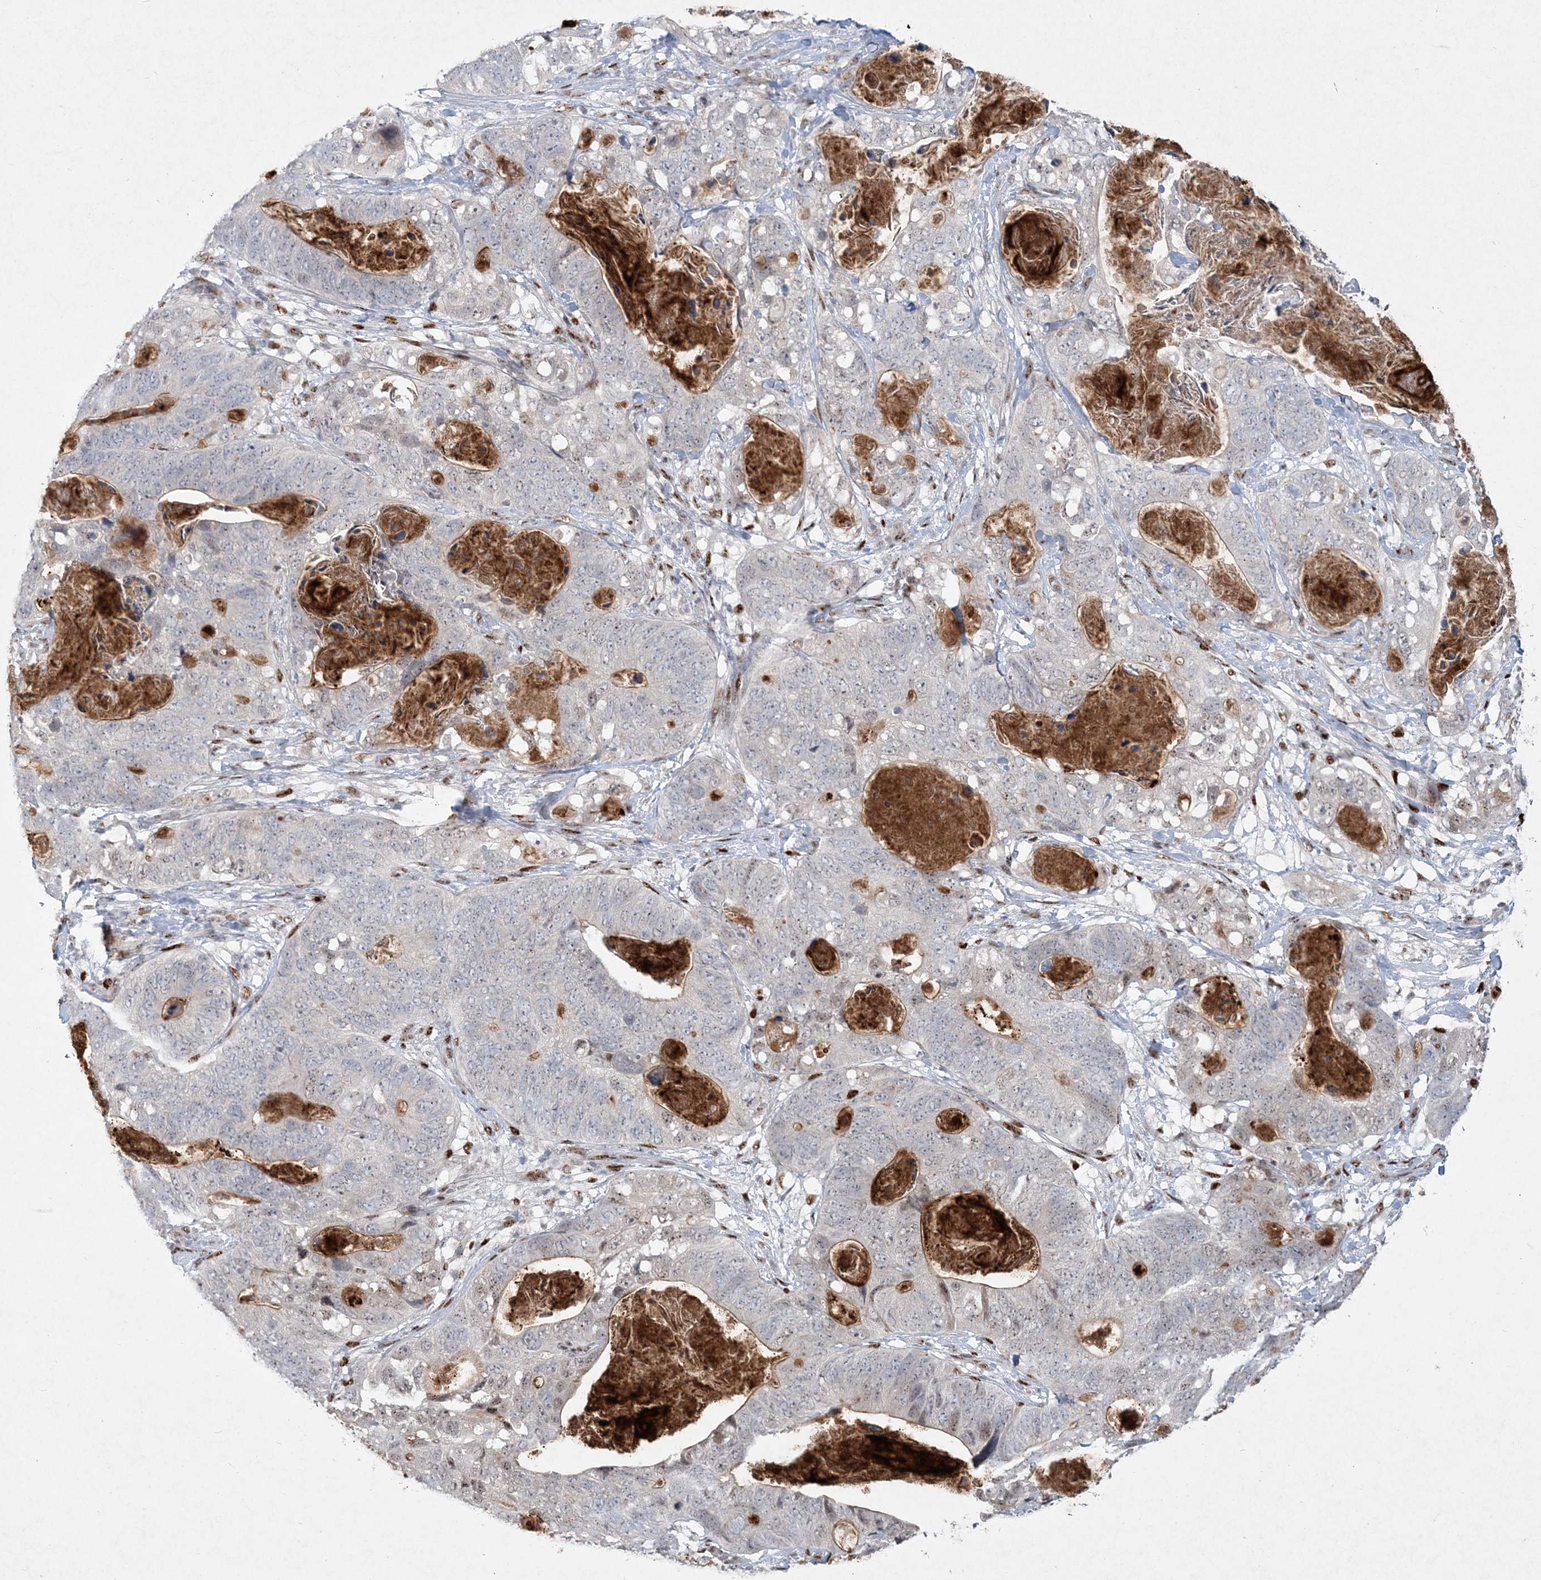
{"staining": {"intensity": "weak", "quantity": "<25%", "location": "cytoplasmic/membranous"}, "tissue": "stomach cancer", "cell_type": "Tumor cells", "image_type": "cancer", "snomed": [{"axis": "morphology", "description": "Normal tissue, NOS"}, {"axis": "morphology", "description": "Adenocarcinoma, NOS"}, {"axis": "topography", "description": "Stomach"}], "caption": "Immunohistochemistry image of adenocarcinoma (stomach) stained for a protein (brown), which displays no staining in tumor cells. (Brightfield microscopy of DAB (3,3'-diaminobenzidine) IHC at high magnification).", "gene": "GIN1", "patient": {"sex": "female", "age": 89}}